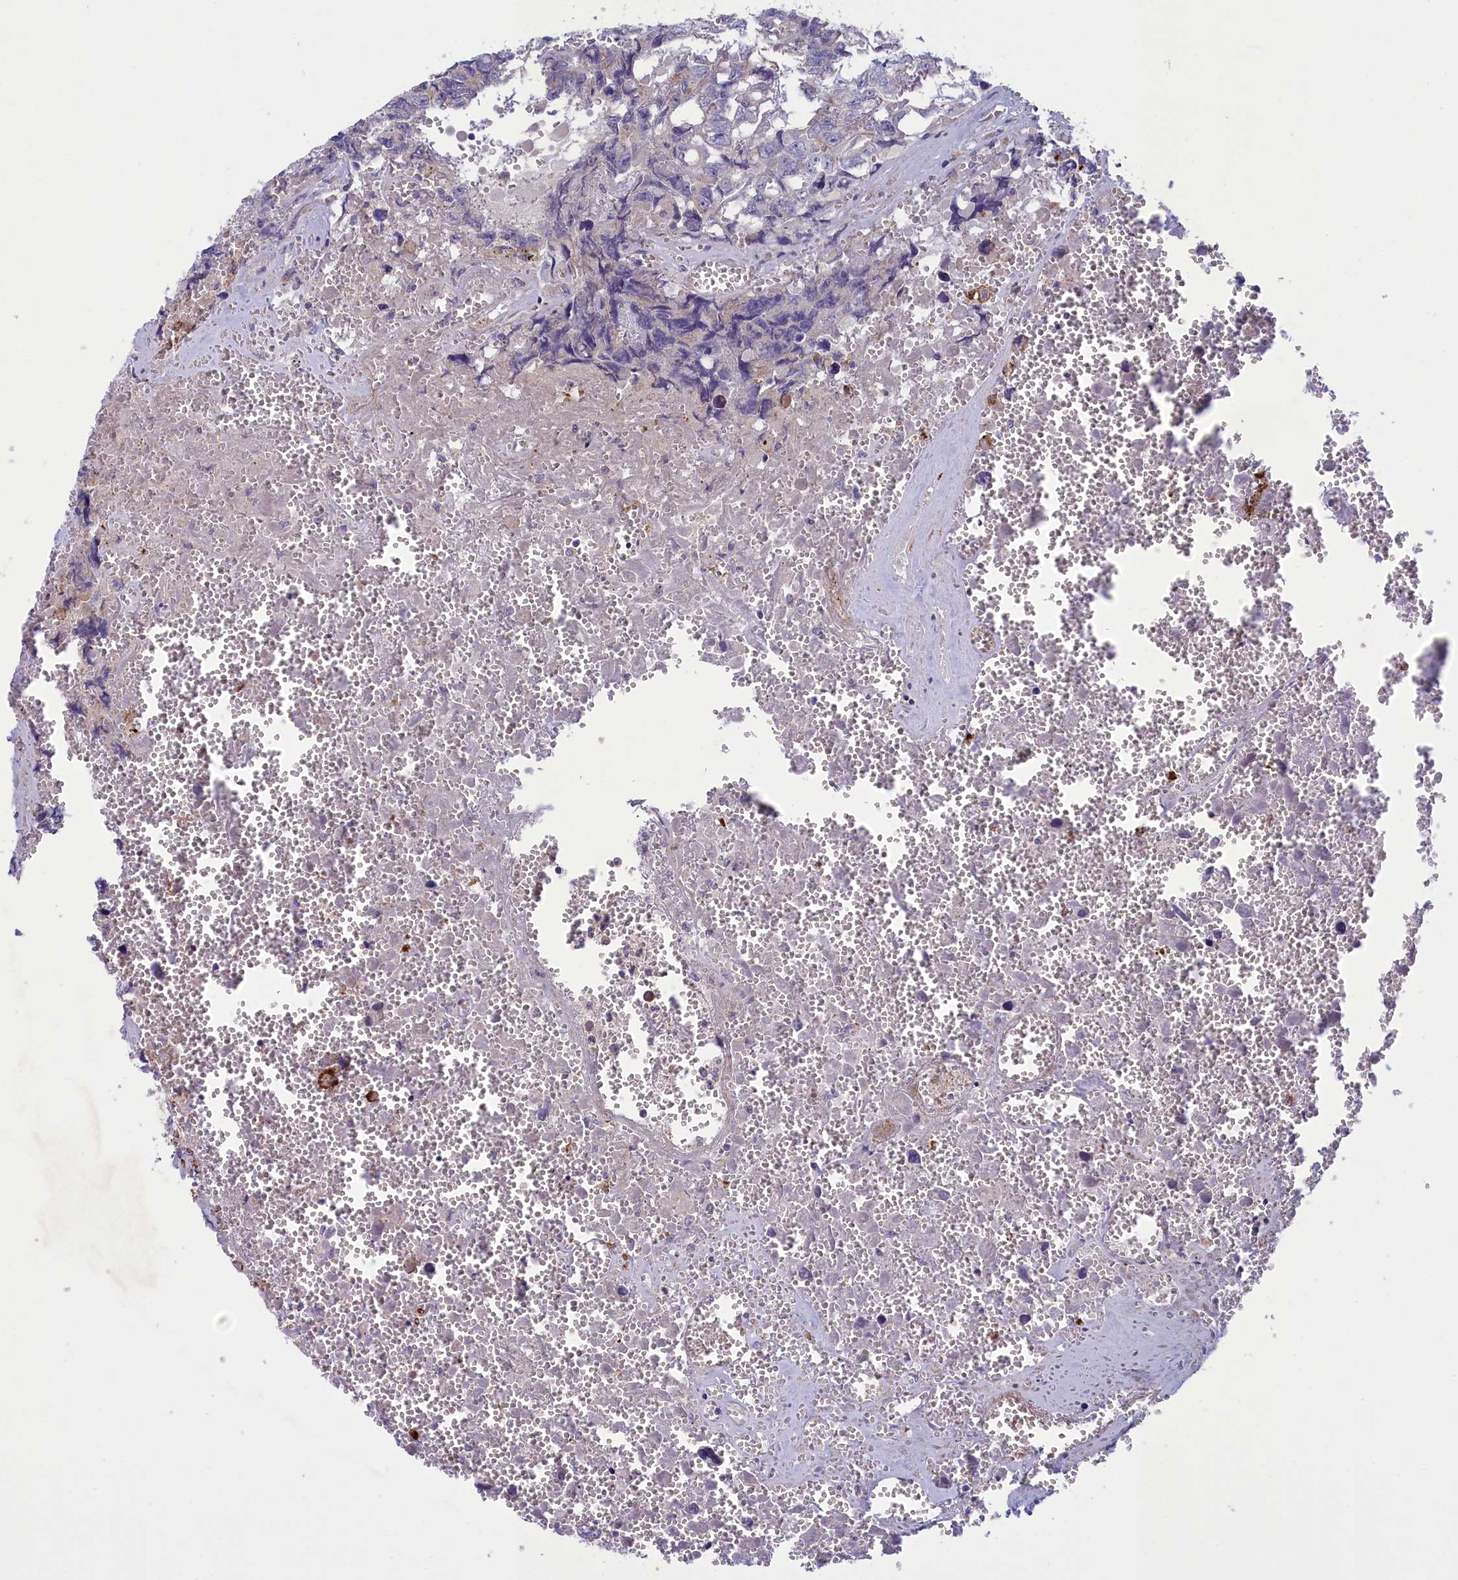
{"staining": {"intensity": "negative", "quantity": "none", "location": "none"}, "tissue": "testis cancer", "cell_type": "Tumor cells", "image_type": "cancer", "snomed": [{"axis": "morphology", "description": "Carcinoma, Embryonal, NOS"}, {"axis": "topography", "description": "Testis"}], "caption": "Testis cancer was stained to show a protein in brown. There is no significant expression in tumor cells. The staining is performed using DAB brown chromogen with nuclei counter-stained in using hematoxylin.", "gene": "CORO2A", "patient": {"sex": "male", "age": 31}}